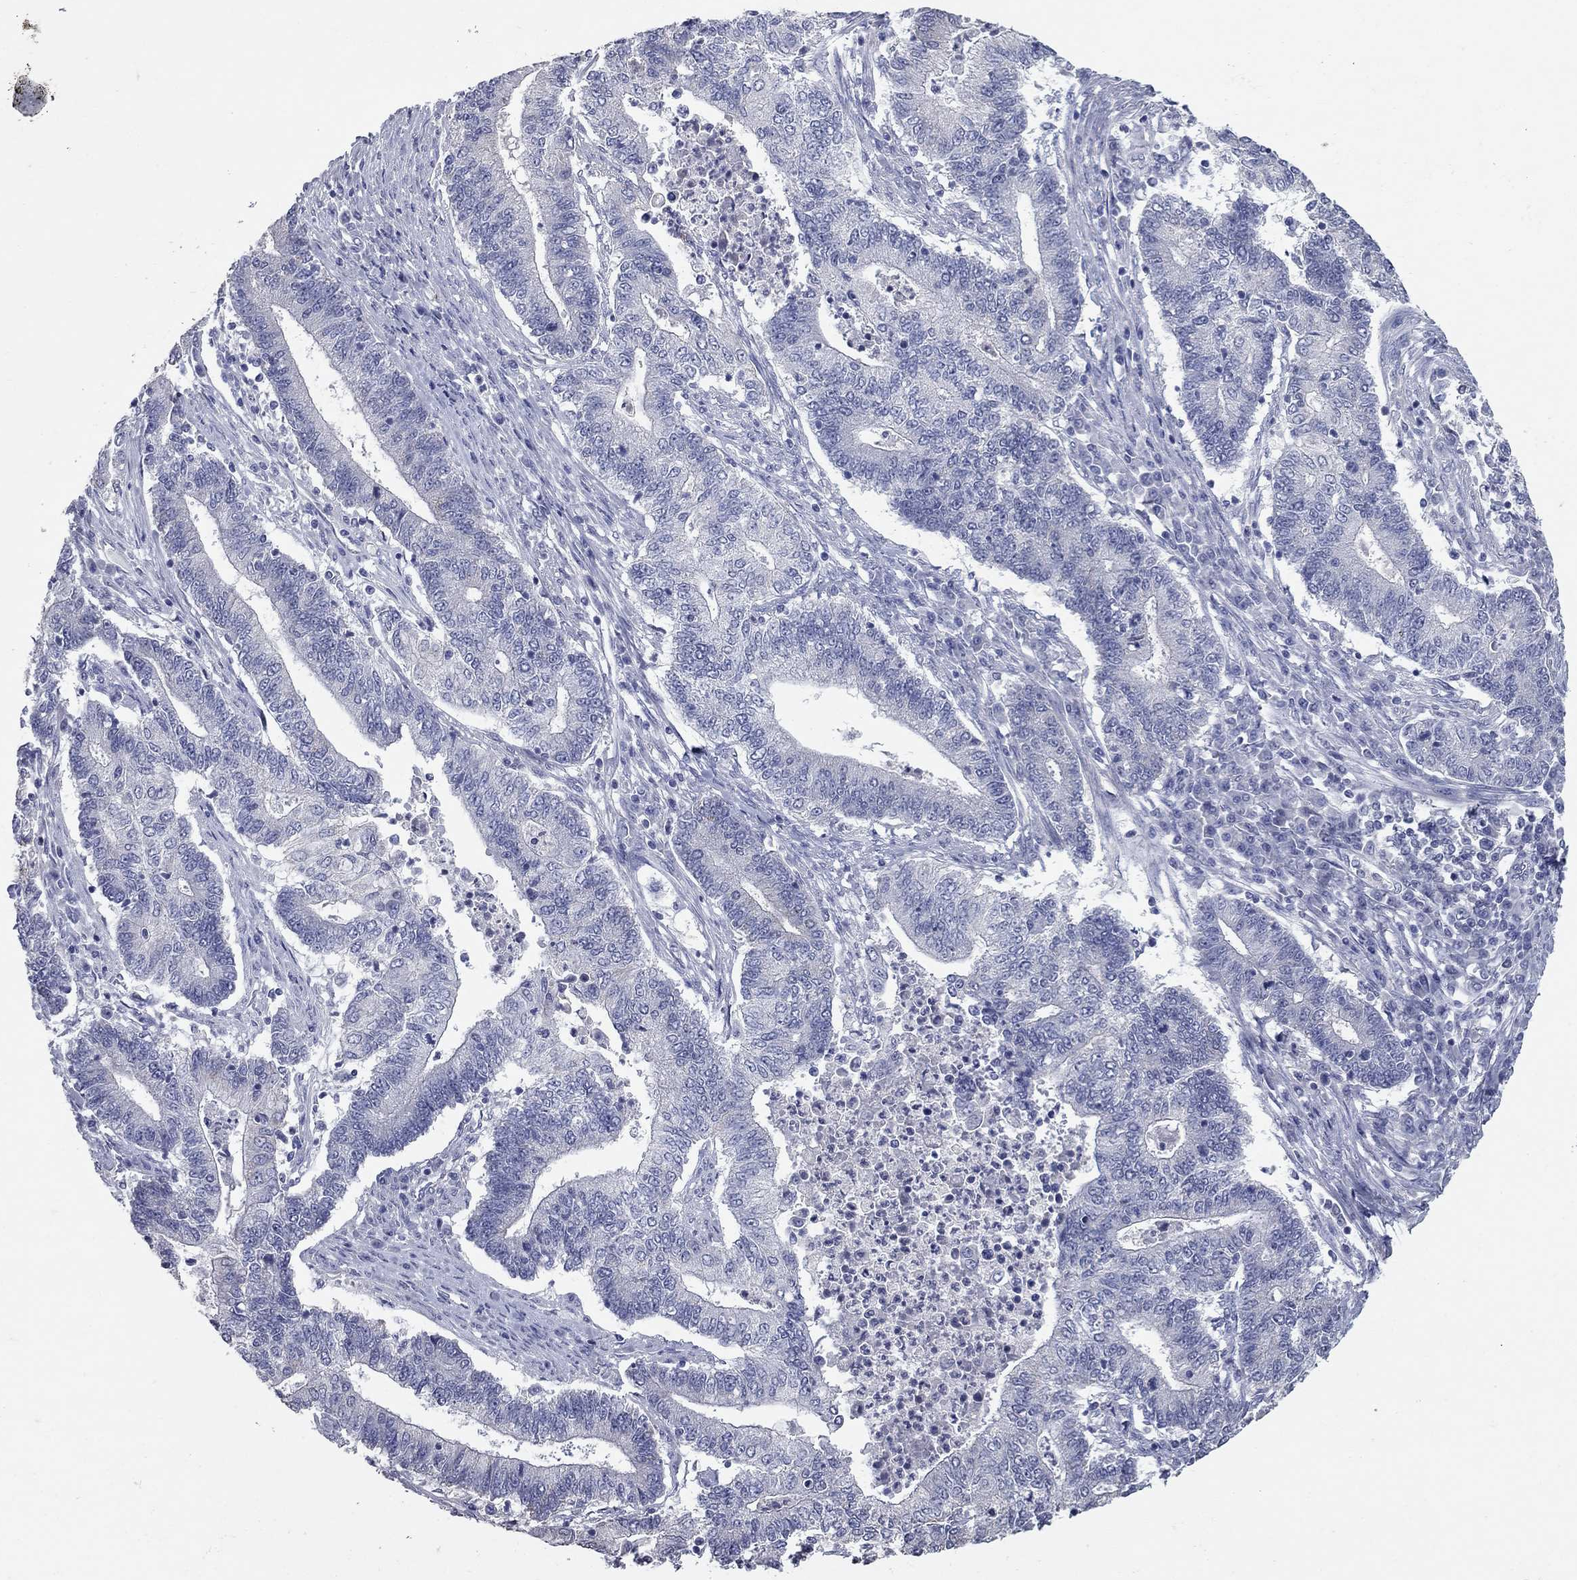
{"staining": {"intensity": "moderate", "quantity": "<25%", "location": "cytoplasmic/membranous"}, "tissue": "endometrial cancer", "cell_type": "Tumor cells", "image_type": "cancer", "snomed": [{"axis": "morphology", "description": "Adenocarcinoma, NOS"}, {"axis": "topography", "description": "Uterus"}, {"axis": "topography", "description": "Endometrium"}], "caption": "Human adenocarcinoma (endometrial) stained for a protein (brown) displays moderate cytoplasmic/membranous positive expression in about <25% of tumor cells.", "gene": "SHOC2", "patient": {"sex": "female", "age": 54}}